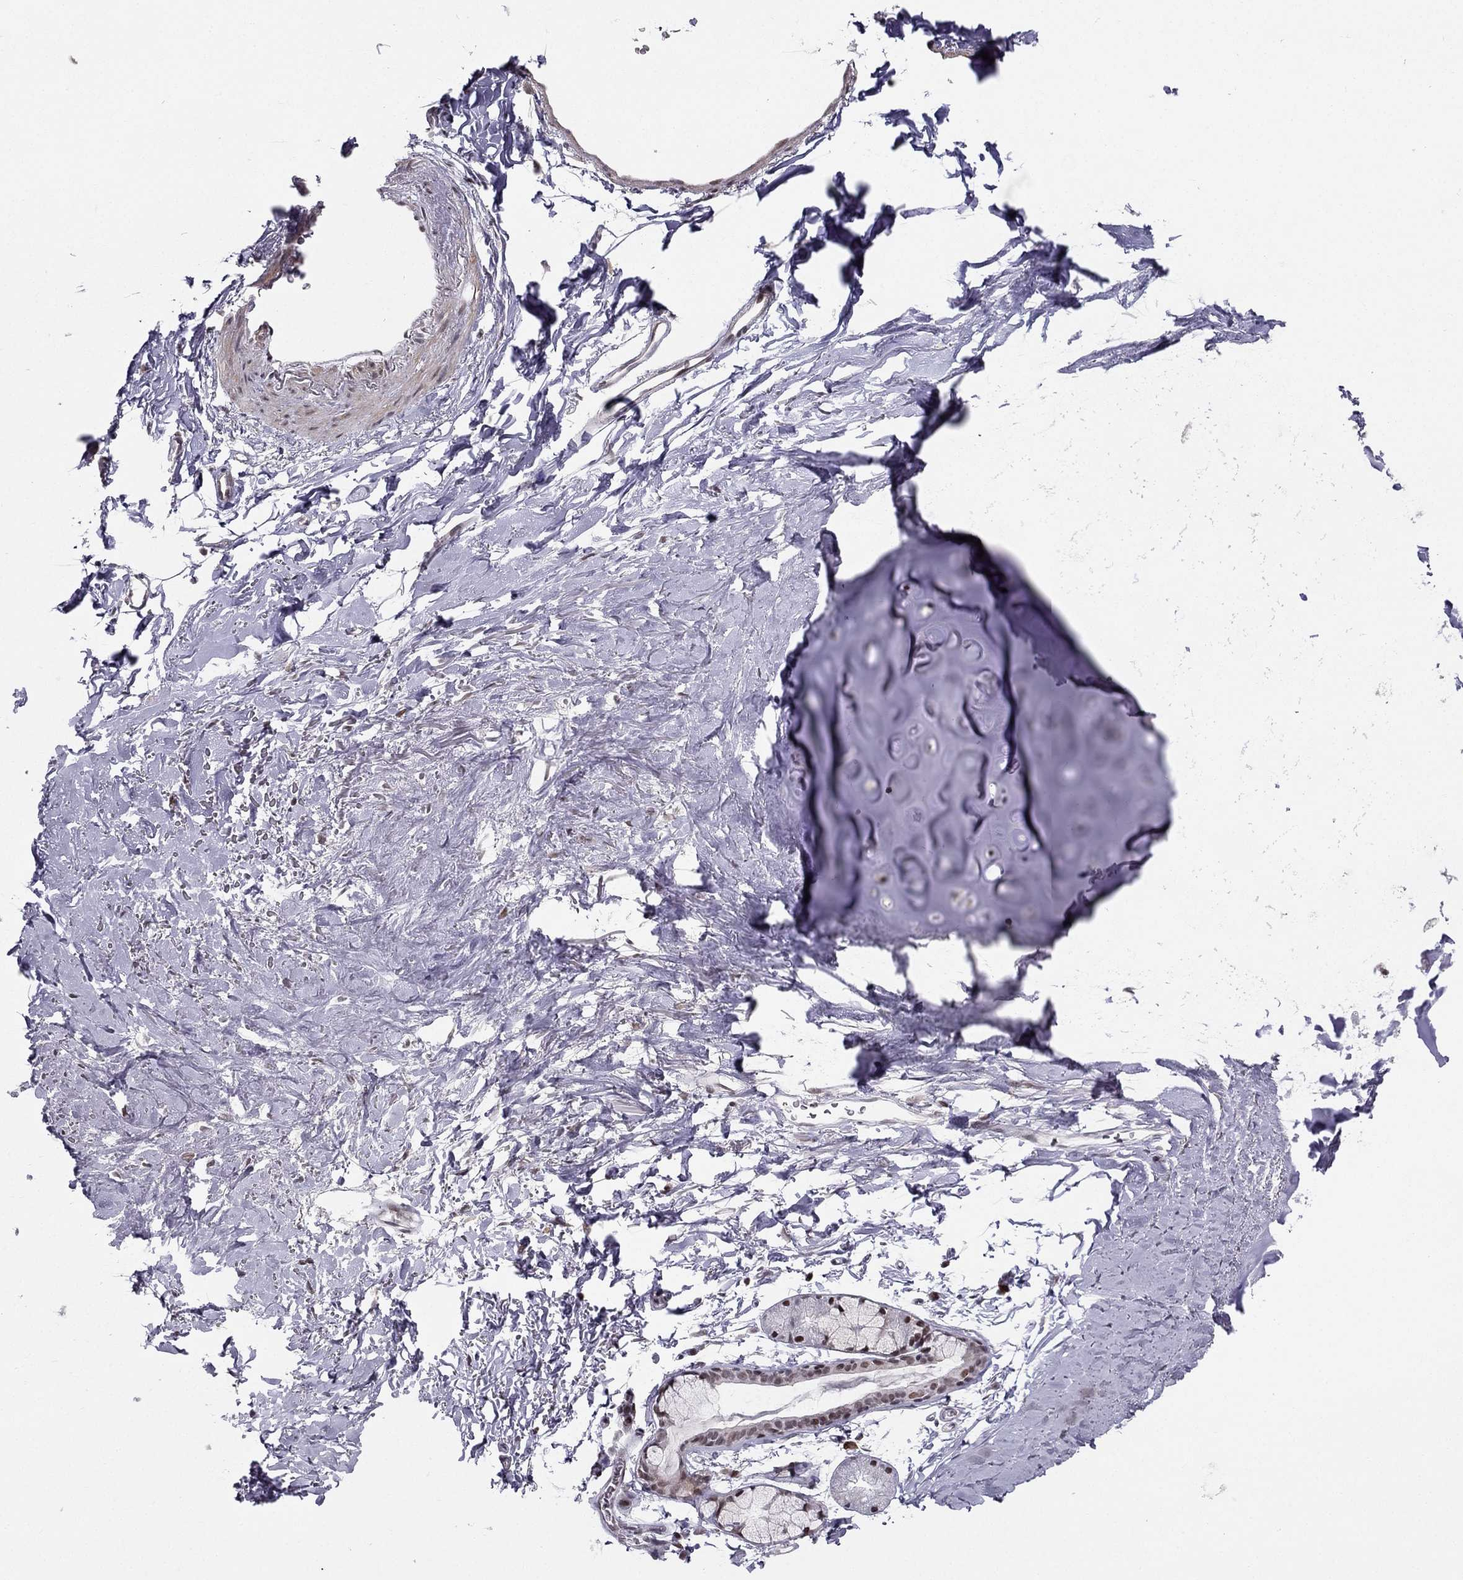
{"staining": {"intensity": "negative", "quantity": "none", "location": "none"}, "tissue": "soft tissue", "cell_type": "Chondrocytes", "image_type": "normal", "snomed": [{"axis": "morphology", "description": "Normal tissue, NOS"}, {"axis": "topography", "description": "Cartilage tissue"}, {"axis": "topography", "description": "Bronchus"}], "caption": "The histopathology image exhibits no staining of chondrocytes in benign soft tissue. The staining is performed using DAB brown chromogen with nuclei counter-stained in using hematoxylin.", "gene": "RPRD2", "patient": {"sex": "female", "age": 79}}